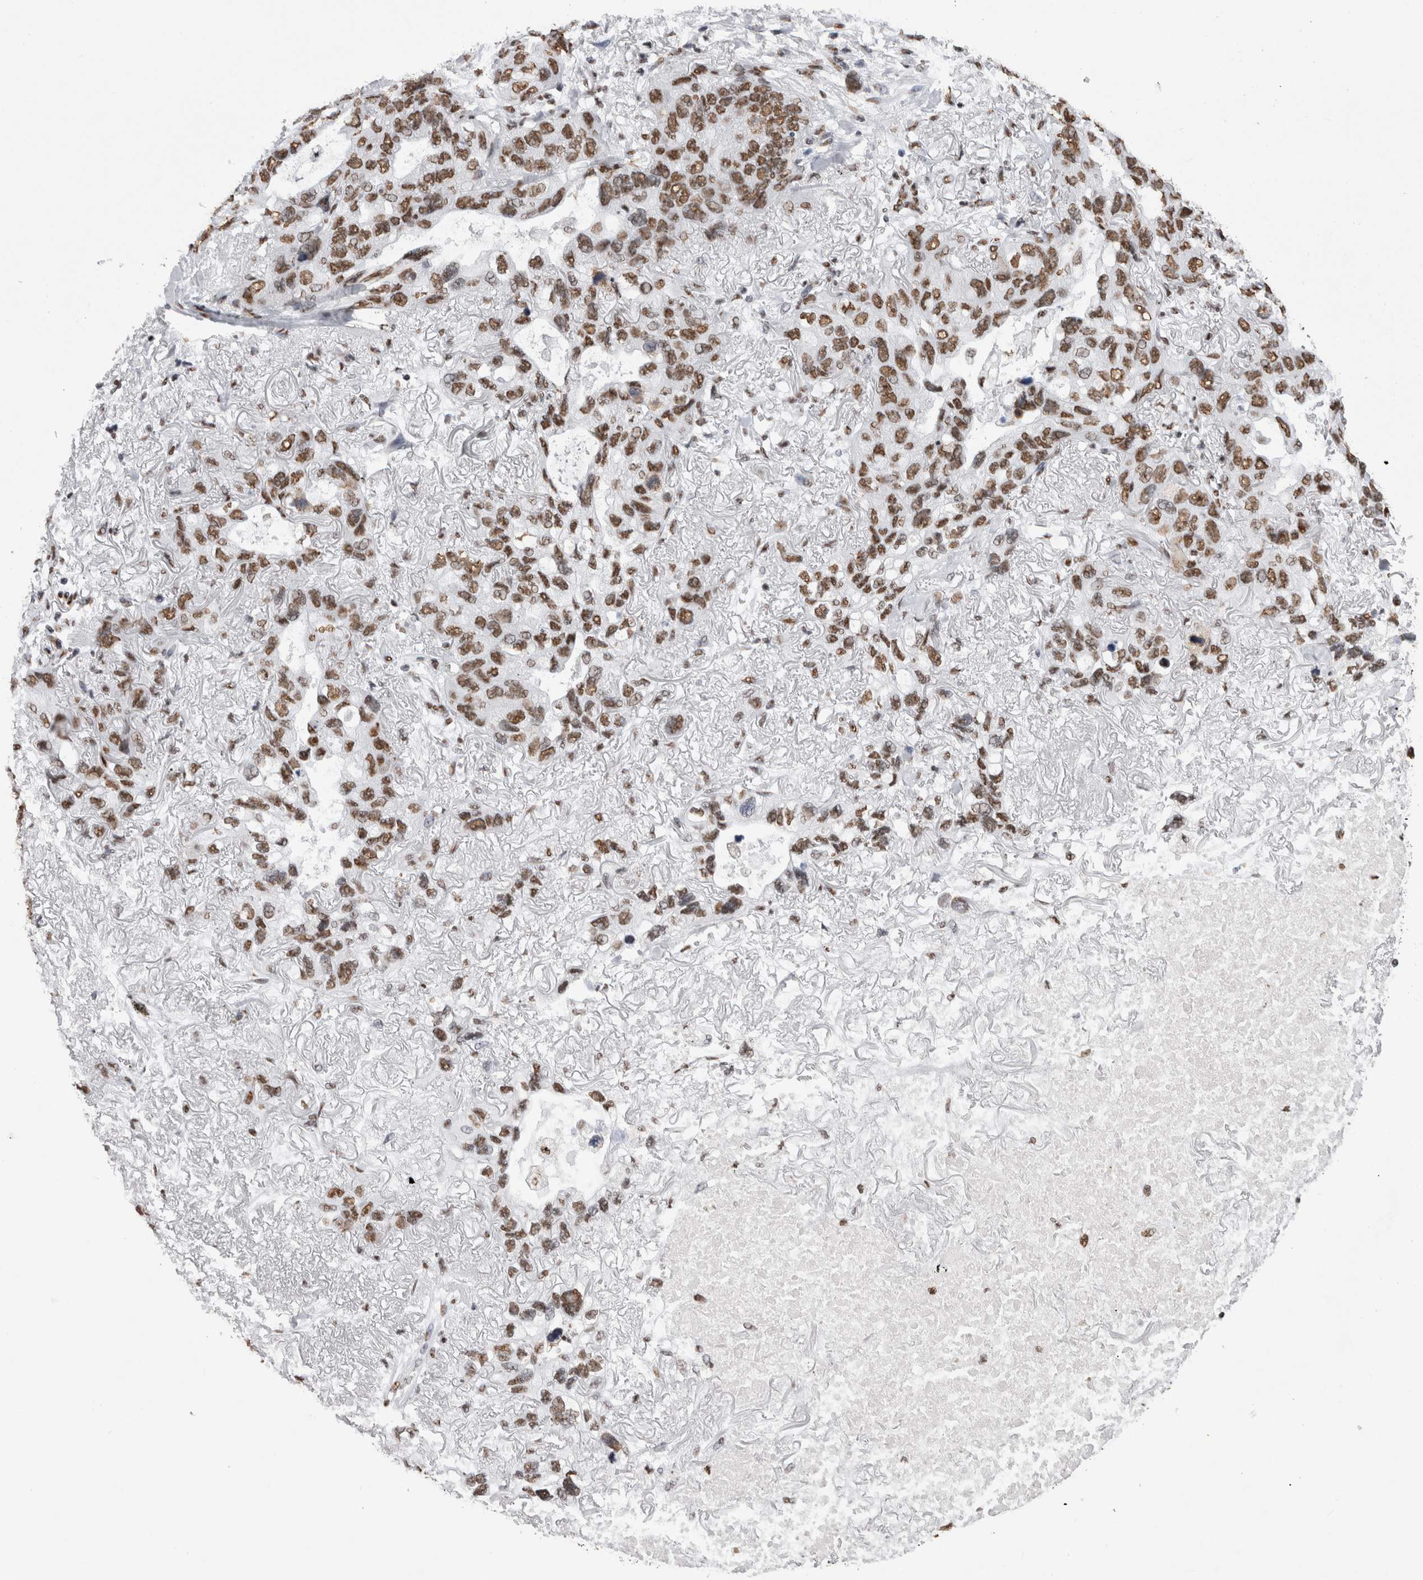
{"staining": {"intensity": "strong", "quantity": ">75%", "location": "nuclear"}, "tissue": "lung cancer", "cell_type": "Tumor cells", "image_type": "cancer", "snomed": [{"axis": "morphology", "description": "Squamous cell carcinoma, NOS"}, {"axis": "topography", "description": "Lung"}], "caption": "The histopathology image exhibits a brown stain indicating the presence of a protein in the nuclear of tumor cells in lung squamous cell carcinoma. Using DAB (brown) and hematoxylin (blue) stains, captured at high magnification using brightfield microscopy.", "gene": "ALPK3", "patient": {"sex": "female", "age": 73}}